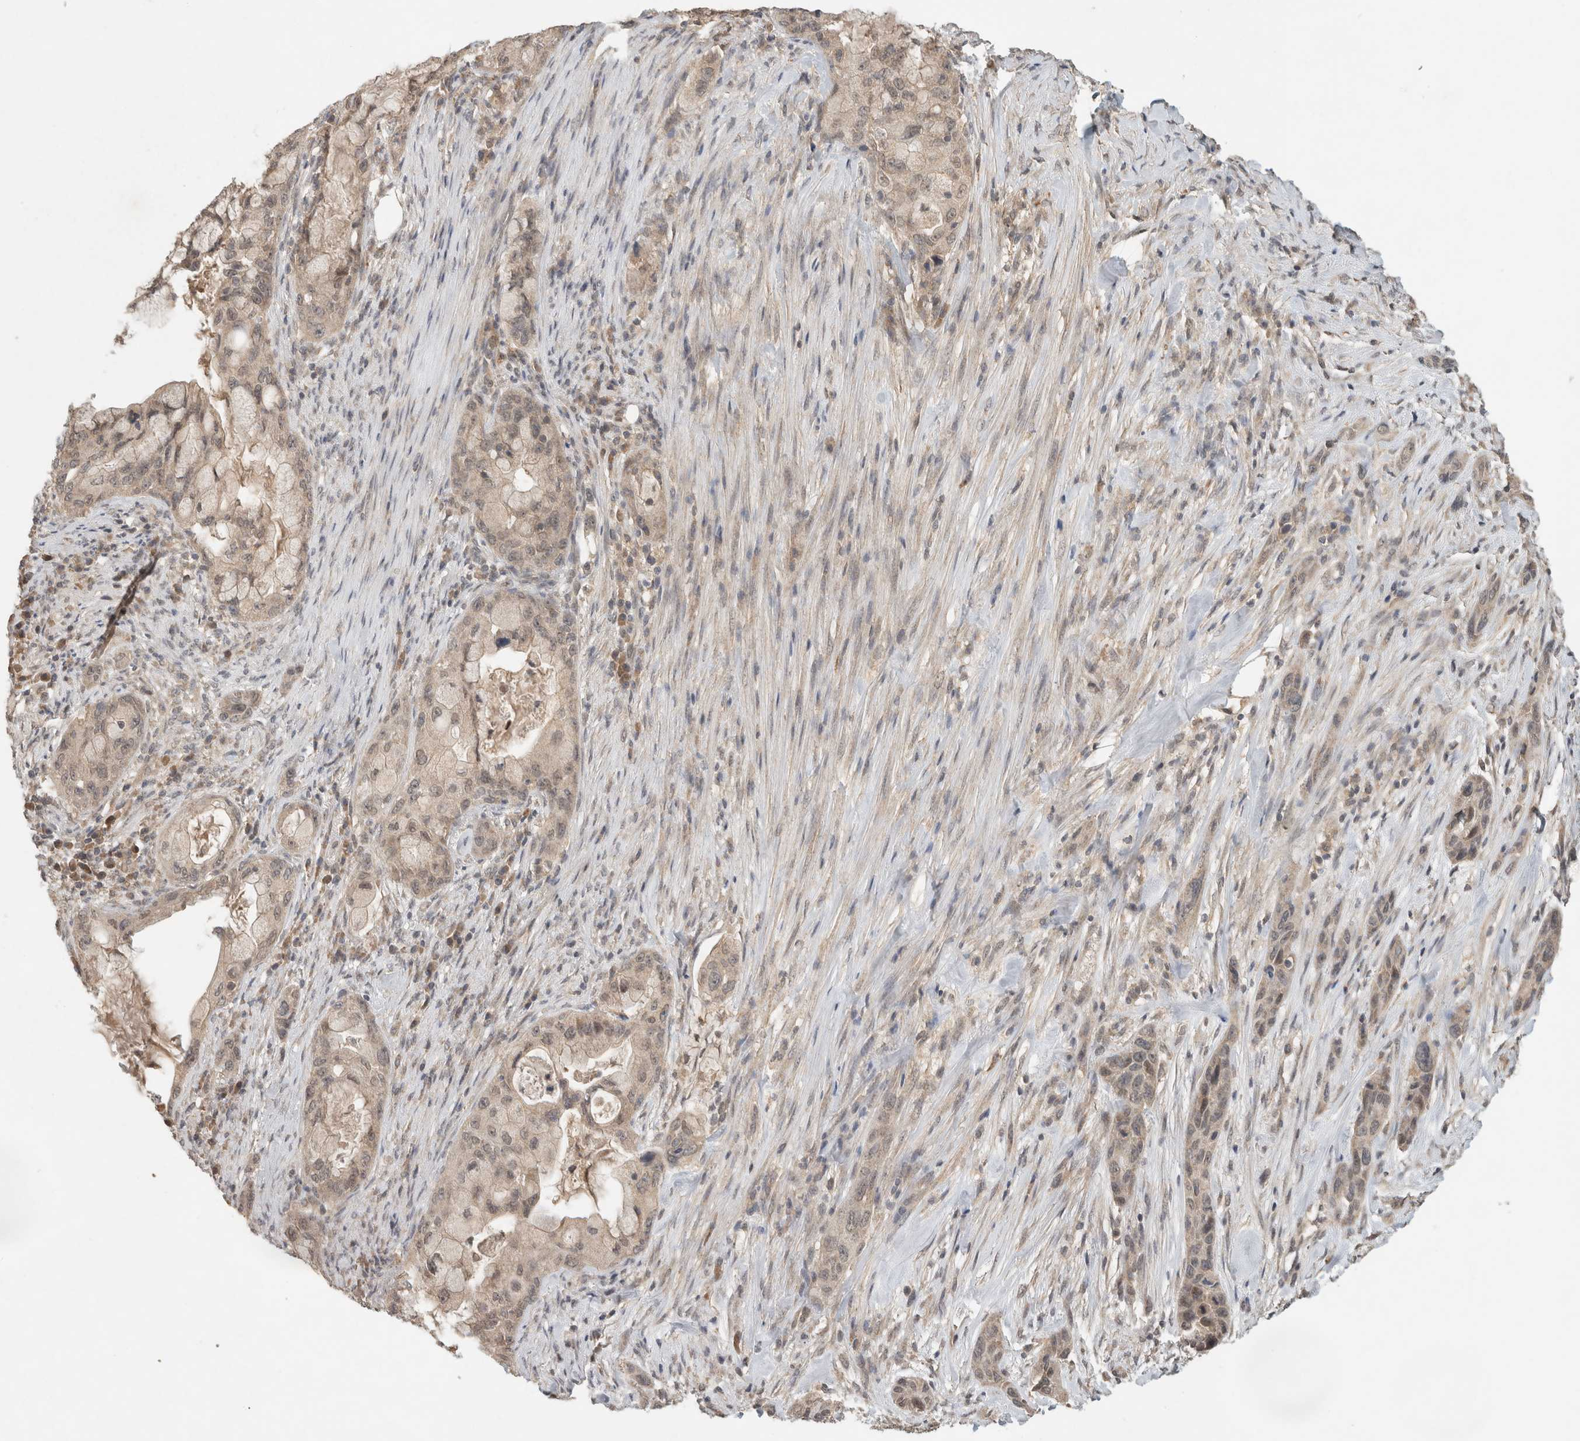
{"staining": {"intensity": "weak", "quantity": "25%-75%", "location": "cytoplasmic/membranous,nuclear"}, "tissue": "pancreatic cancer", "cell_type": "Tumor cells", "image_type": "cancer", "snomed": [{"axis": "morphology", "description": "Adenocarcinoma, NOS"}, {"axis": "topography", "description": "Pancreas"}], "caption": "Adenocarcinoma (pancreatic) tissue reveals weak cytoplasmic/membranous and nuclear staining in approximately 25%-75% of tumor cells", "gene": "LOXL2", "patient": {"sex": "male", "age": 53}}